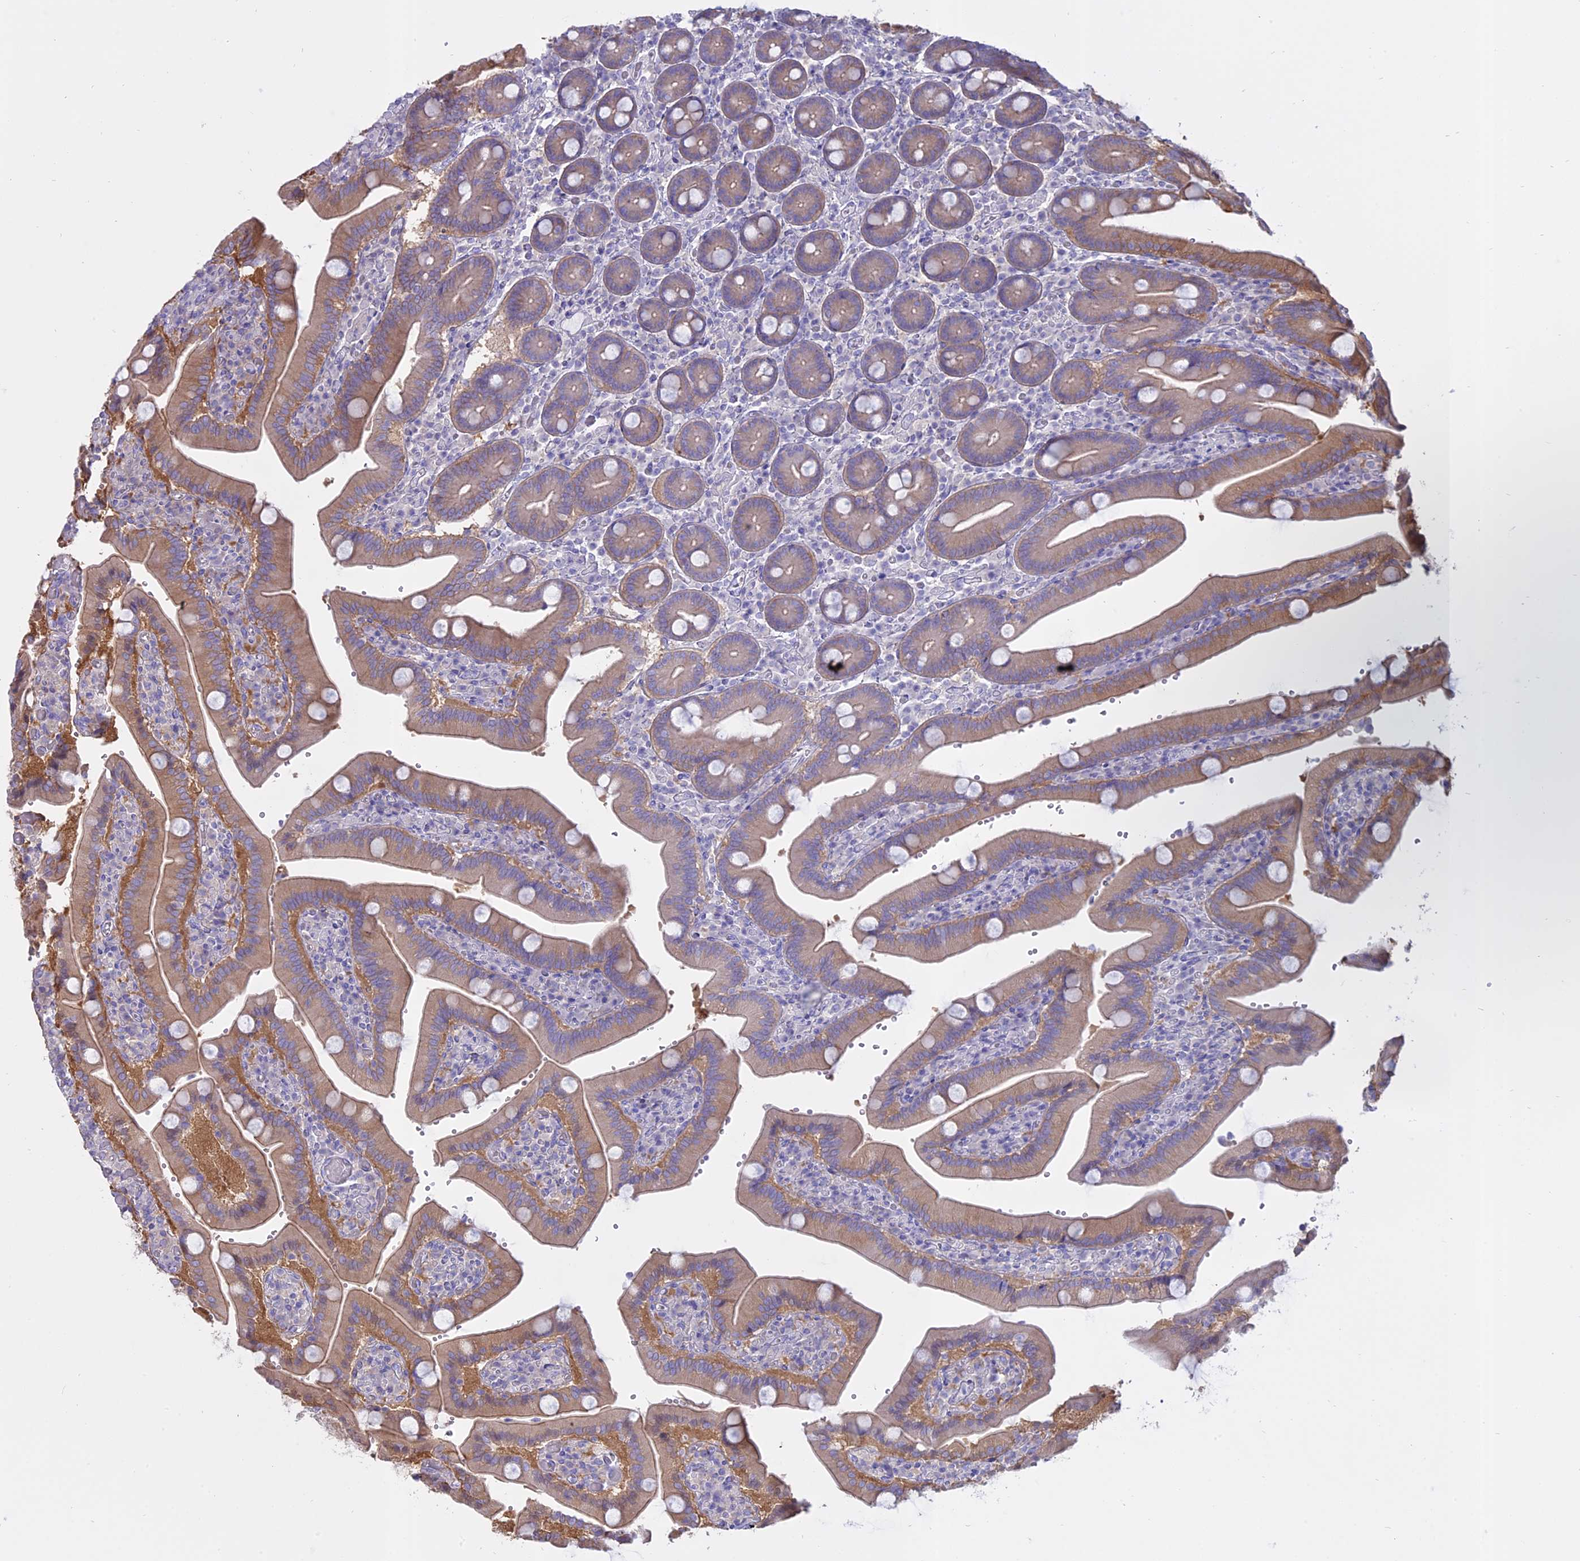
{"staining": {"intensity": "moderate", "quantity": "25%-75%", "location": "cytoplasmic/membranous"}, "tissue": "duodenum", "cell_type": "Glandular cells", "image_type": "normal", "snomed": [{"axis": "morphology", "description": "Normal tissue, NOS"}, {"axis": "topography", "description": "Duodenum"}], "caption": "Normal duodenum exhibits moderate cytoplasmic/membranous expression in approximately 25%-75% of glandular cells, visualized by immunohistochemistry.", "gene": "AHCYL1", "patient": {"sex": "female", "age": 62}}